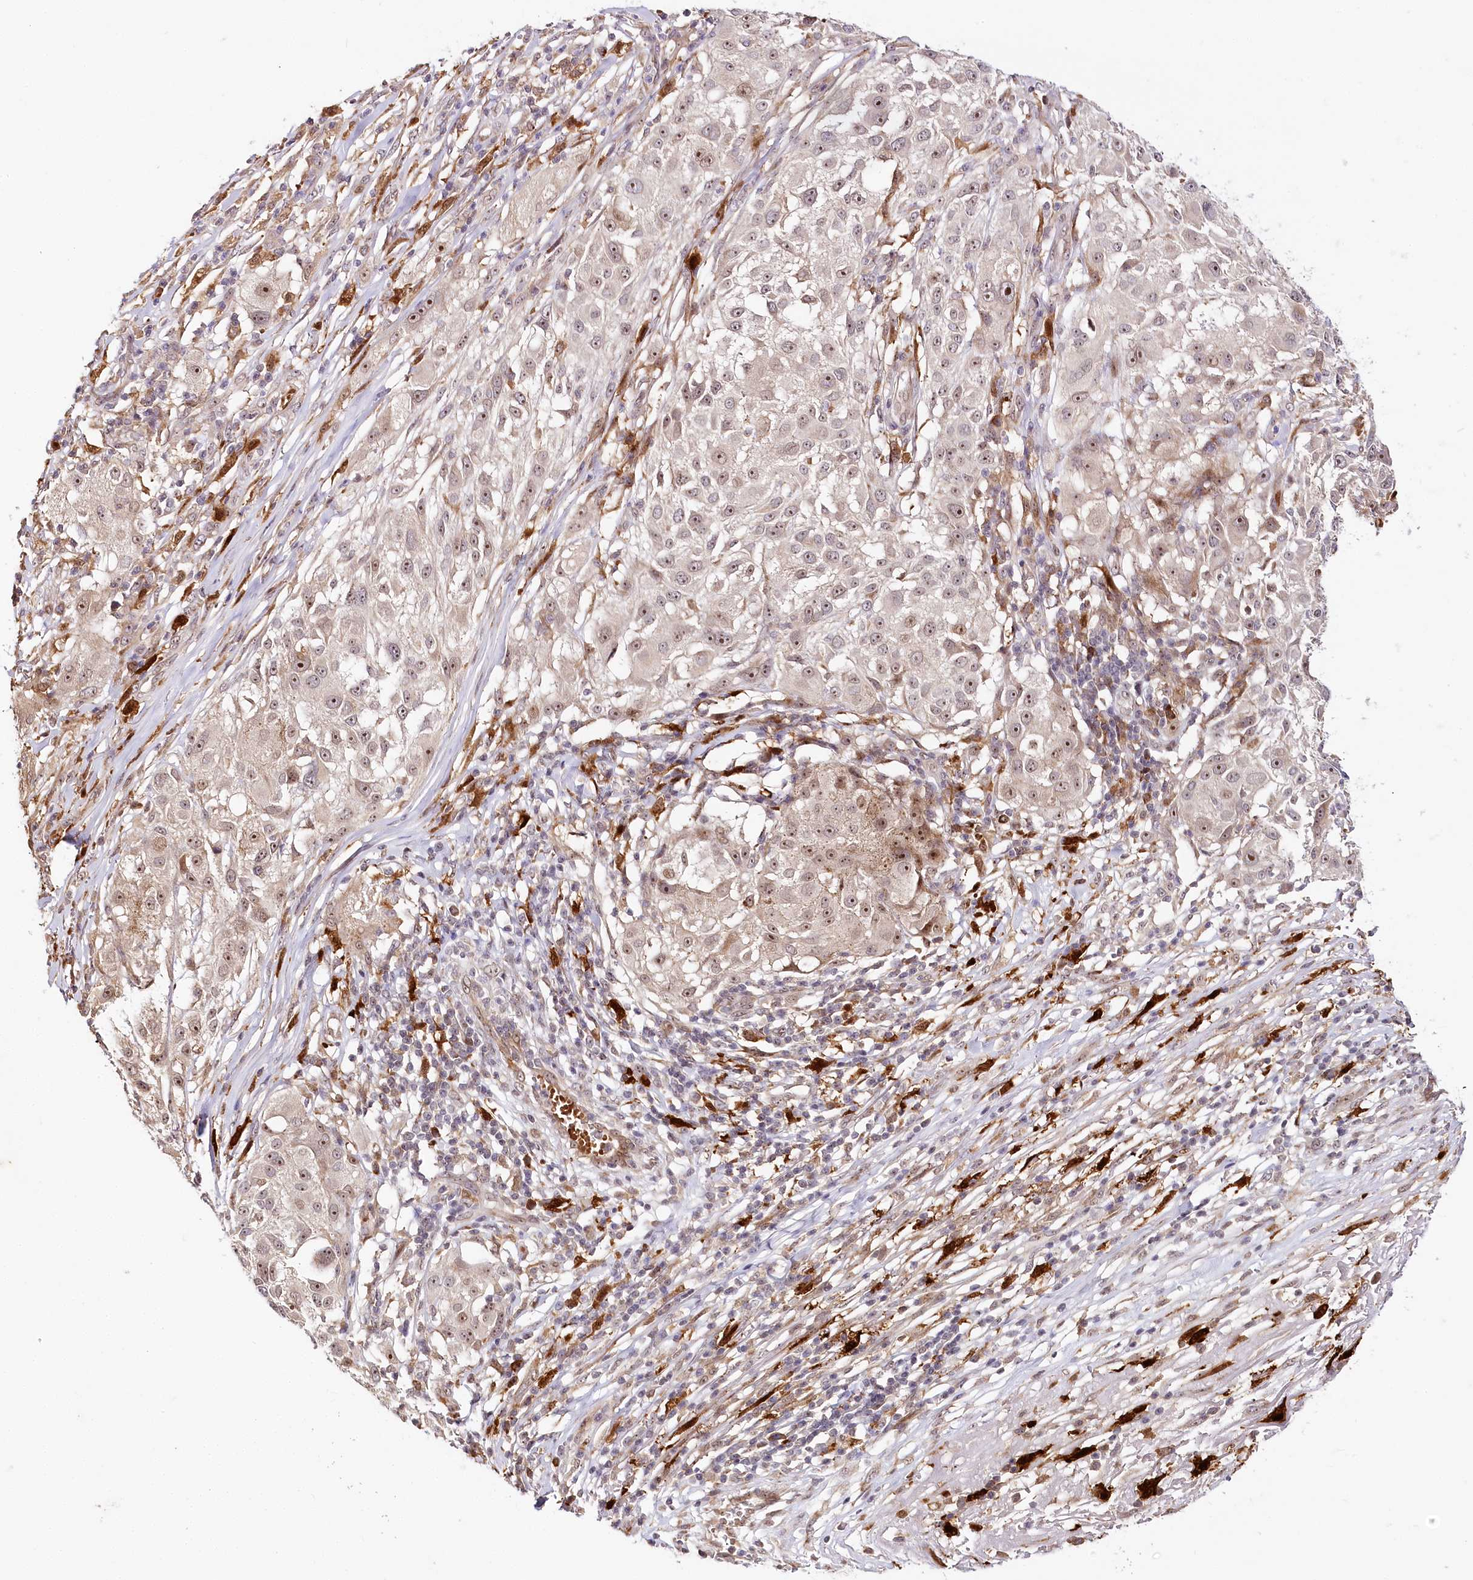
{"staining": {"intensity": "moderate", "quantity": "<25%", "location": "nuclear"}, "tissue": "melanoma", "cell_type": "Tumor cells", "image_type": "cancer", "snomed": [{"axis": "morphology", "description": "Necrosis, NOS"}, {"axis": "morphology", "description": "Malignant melanoma, NOS"}, {"axis": "topography", "description": "Skin"}], "caption": "High-magnification brightfield microscopy of melanoma stained with DAB (3,3'-diaminobenzidine) (brown) and counterstained with hematoxylin (blue). tumor cells exhibit moderate nuclear expression is seen in about<25% of cells.", "gene": "WDR36", "patient": {"sex": "female", "age": 87}}